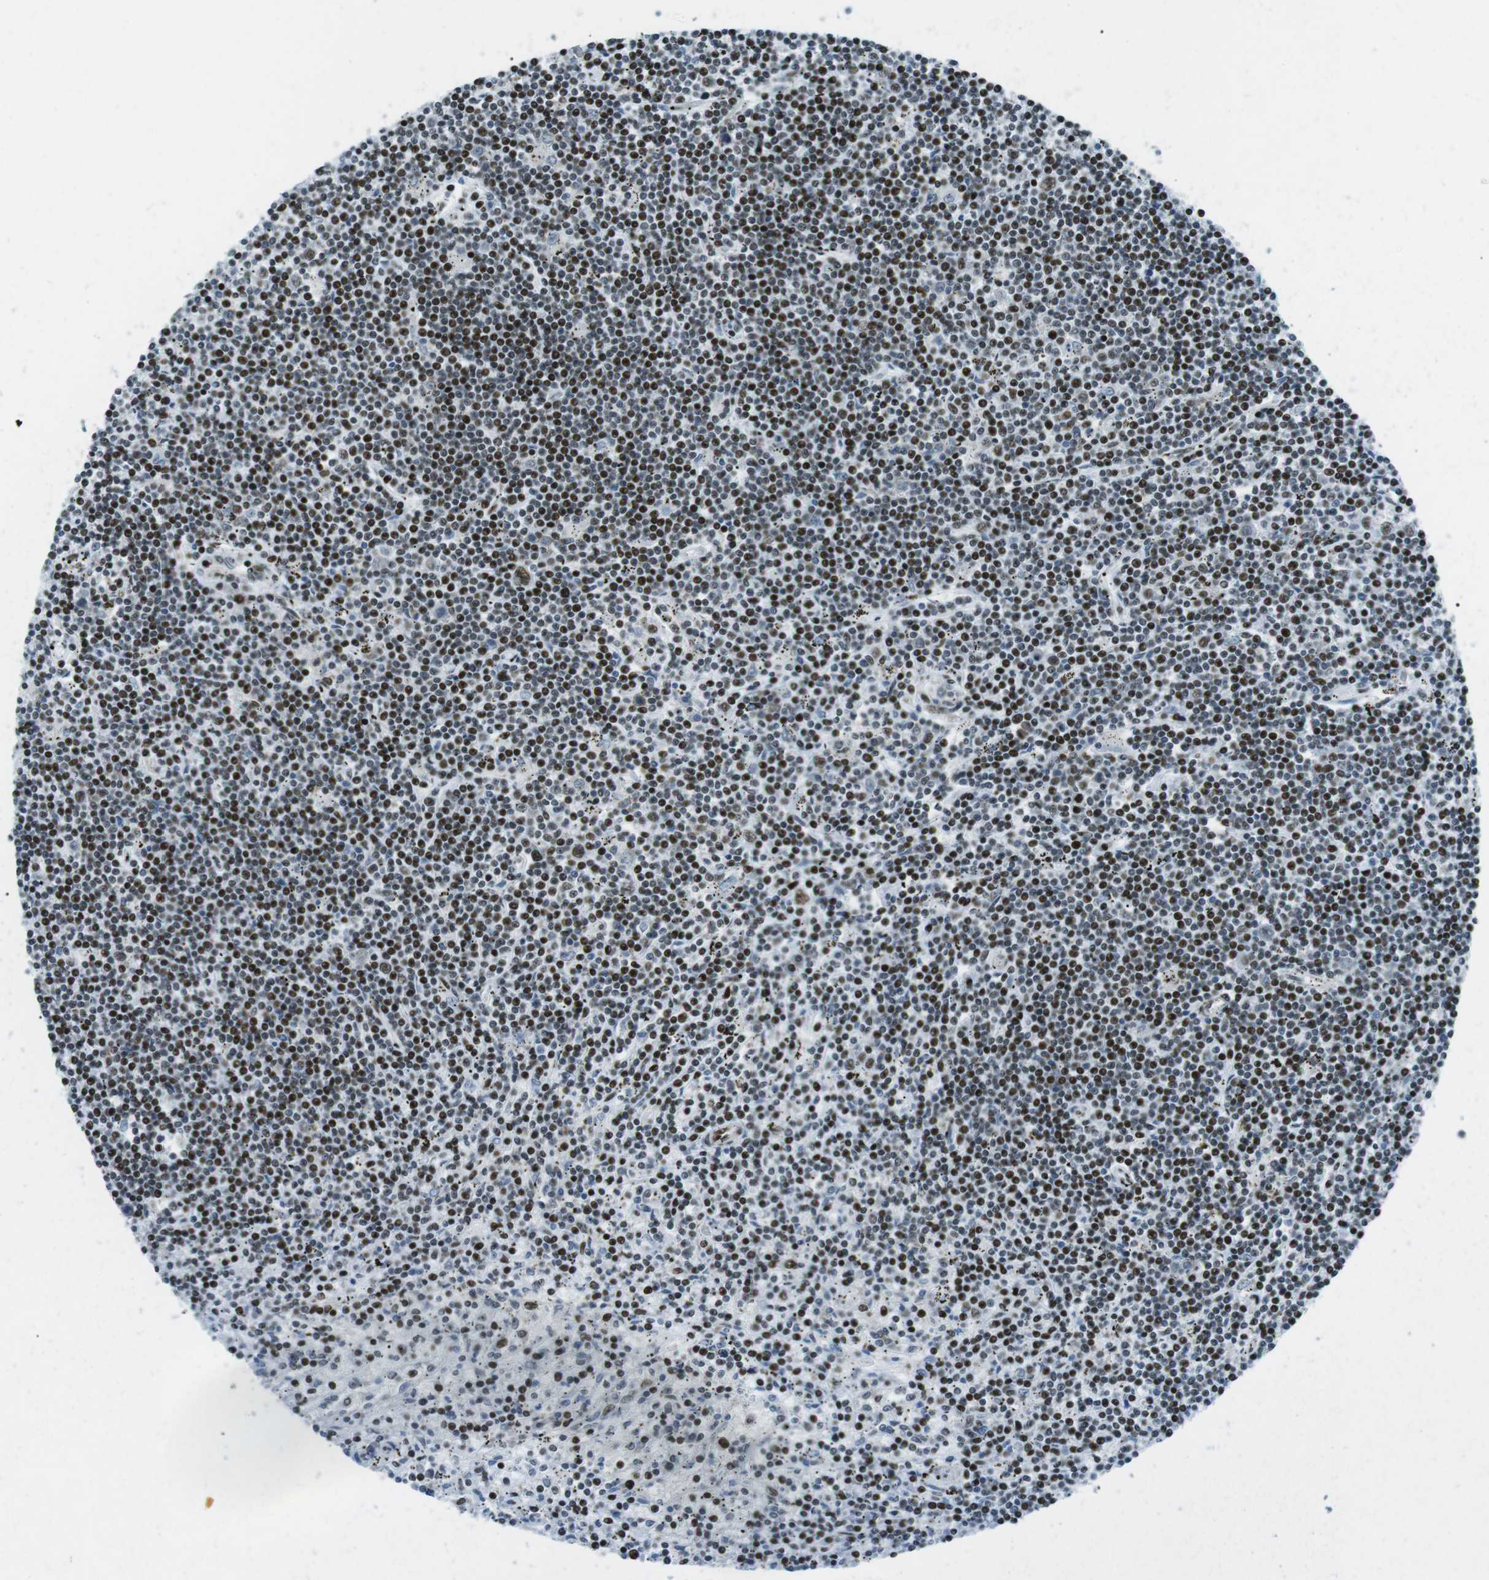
{"staining": {"intensity": "strong", "quantity": "25%-75%", "location": "nuclear"}, "tissue": "lymphoma", "cell_type": "Tumor cells", "image_type": "cancer", "snomed": [{"axis": "morphology", "description": "Malignant lymphoma, non-Hodgkin's type, Low grade"}, {"axis": "topography", "description": "Spleen"}], "caption": "Strong nuclear protein expression is seen in approximately 25%-75% of tumor cells in lymphoma.", "gene": "ARID1A", "patient": {"sex": "male", "age": 76}}